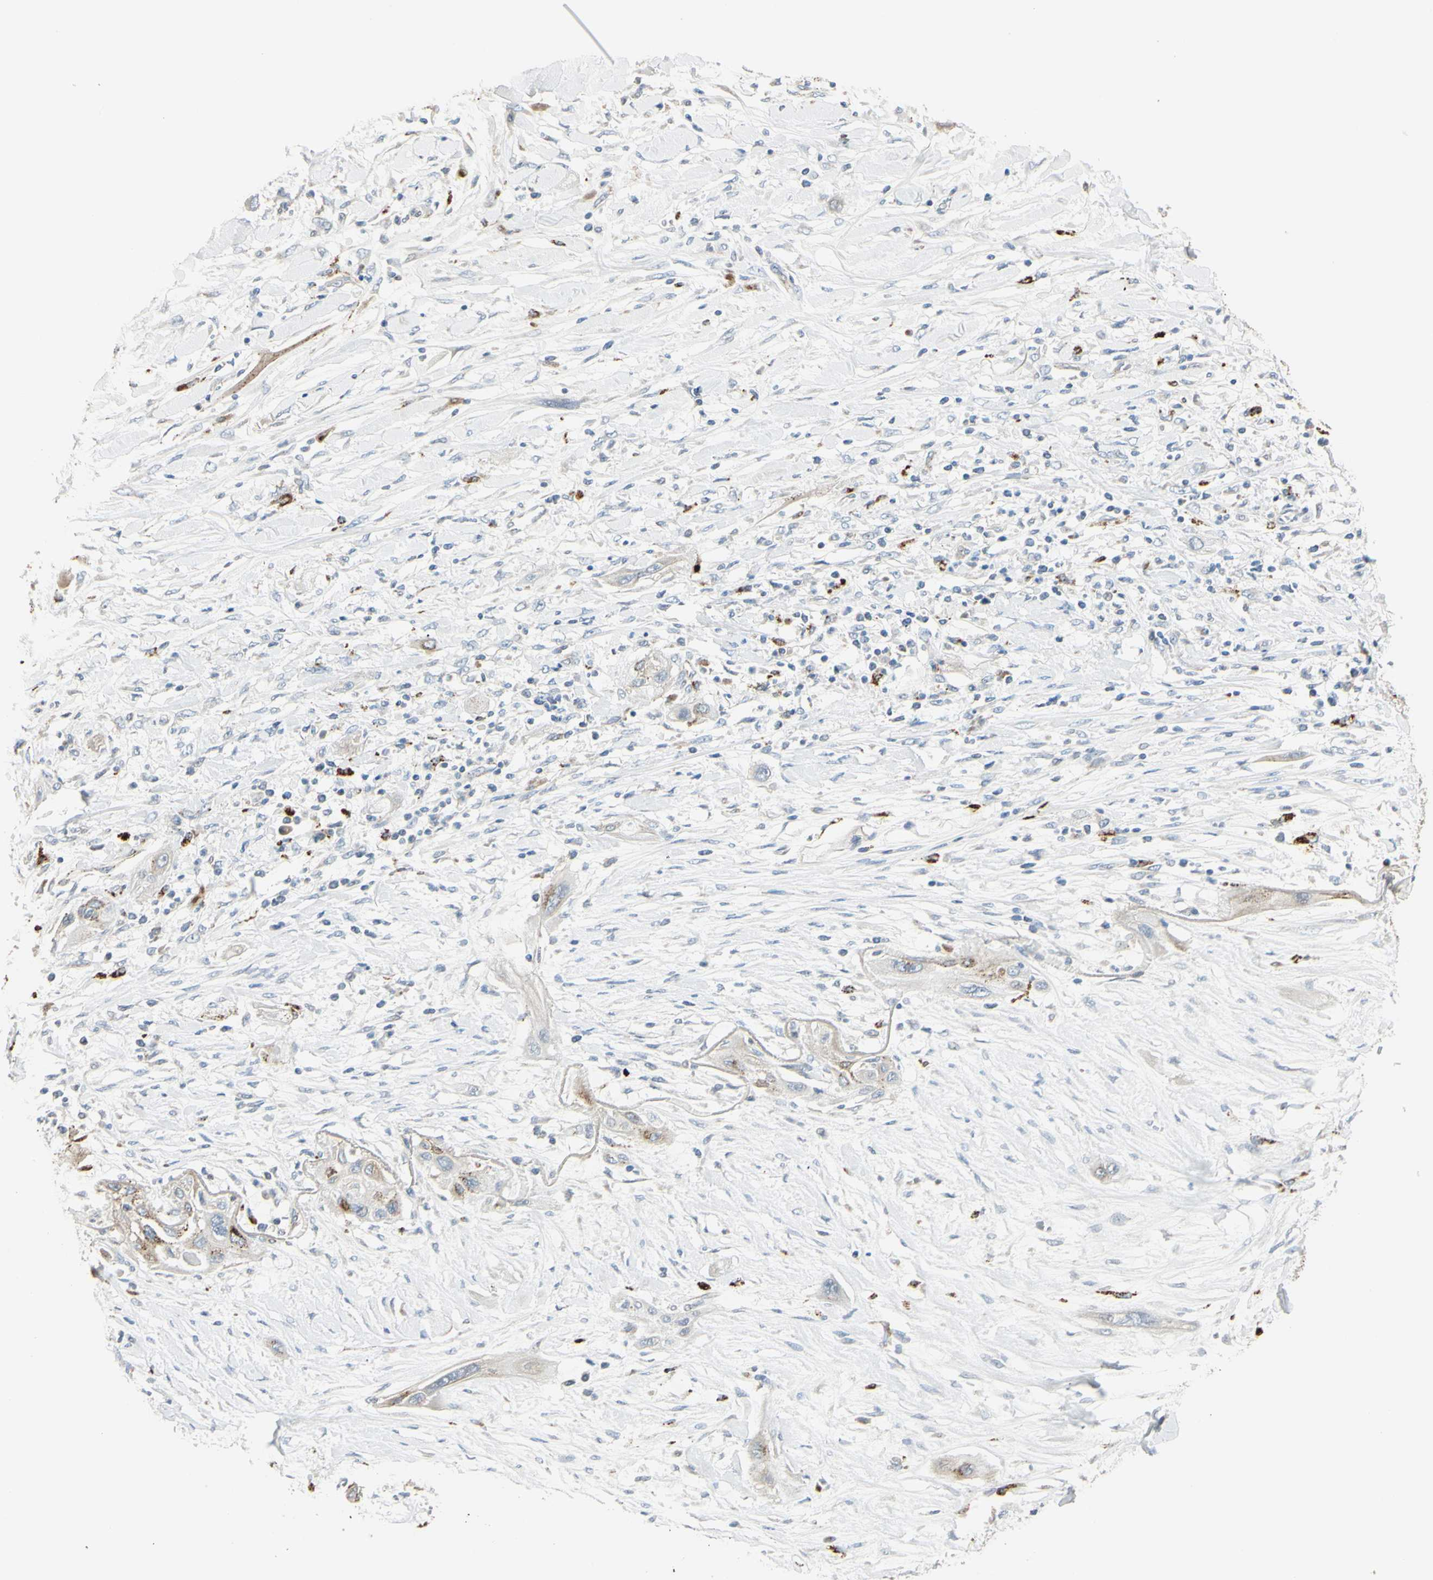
{"staining": {"intensity": "weak", "quantity": "25%-75%", "location": "cytoplasmic/membranous"}, "tissue": "lung cancer", "cell_type": "Tumor cells", "image_type": "cancer", "snomed": [{"axis": "morphology", "description": "Squamous cell carcinoma, NOS"}, {"axis": "topography", "description": "Lung"}], "caption": "There is low levels of weak cytoplasmic/membranous positivity in tumor cells of lung squamous cell carcinoma, as demonstrated by immunohistochemical staining (brown color).", "gene": "ANGPTL1", "patient": {"sex": "female", "age": 47}}